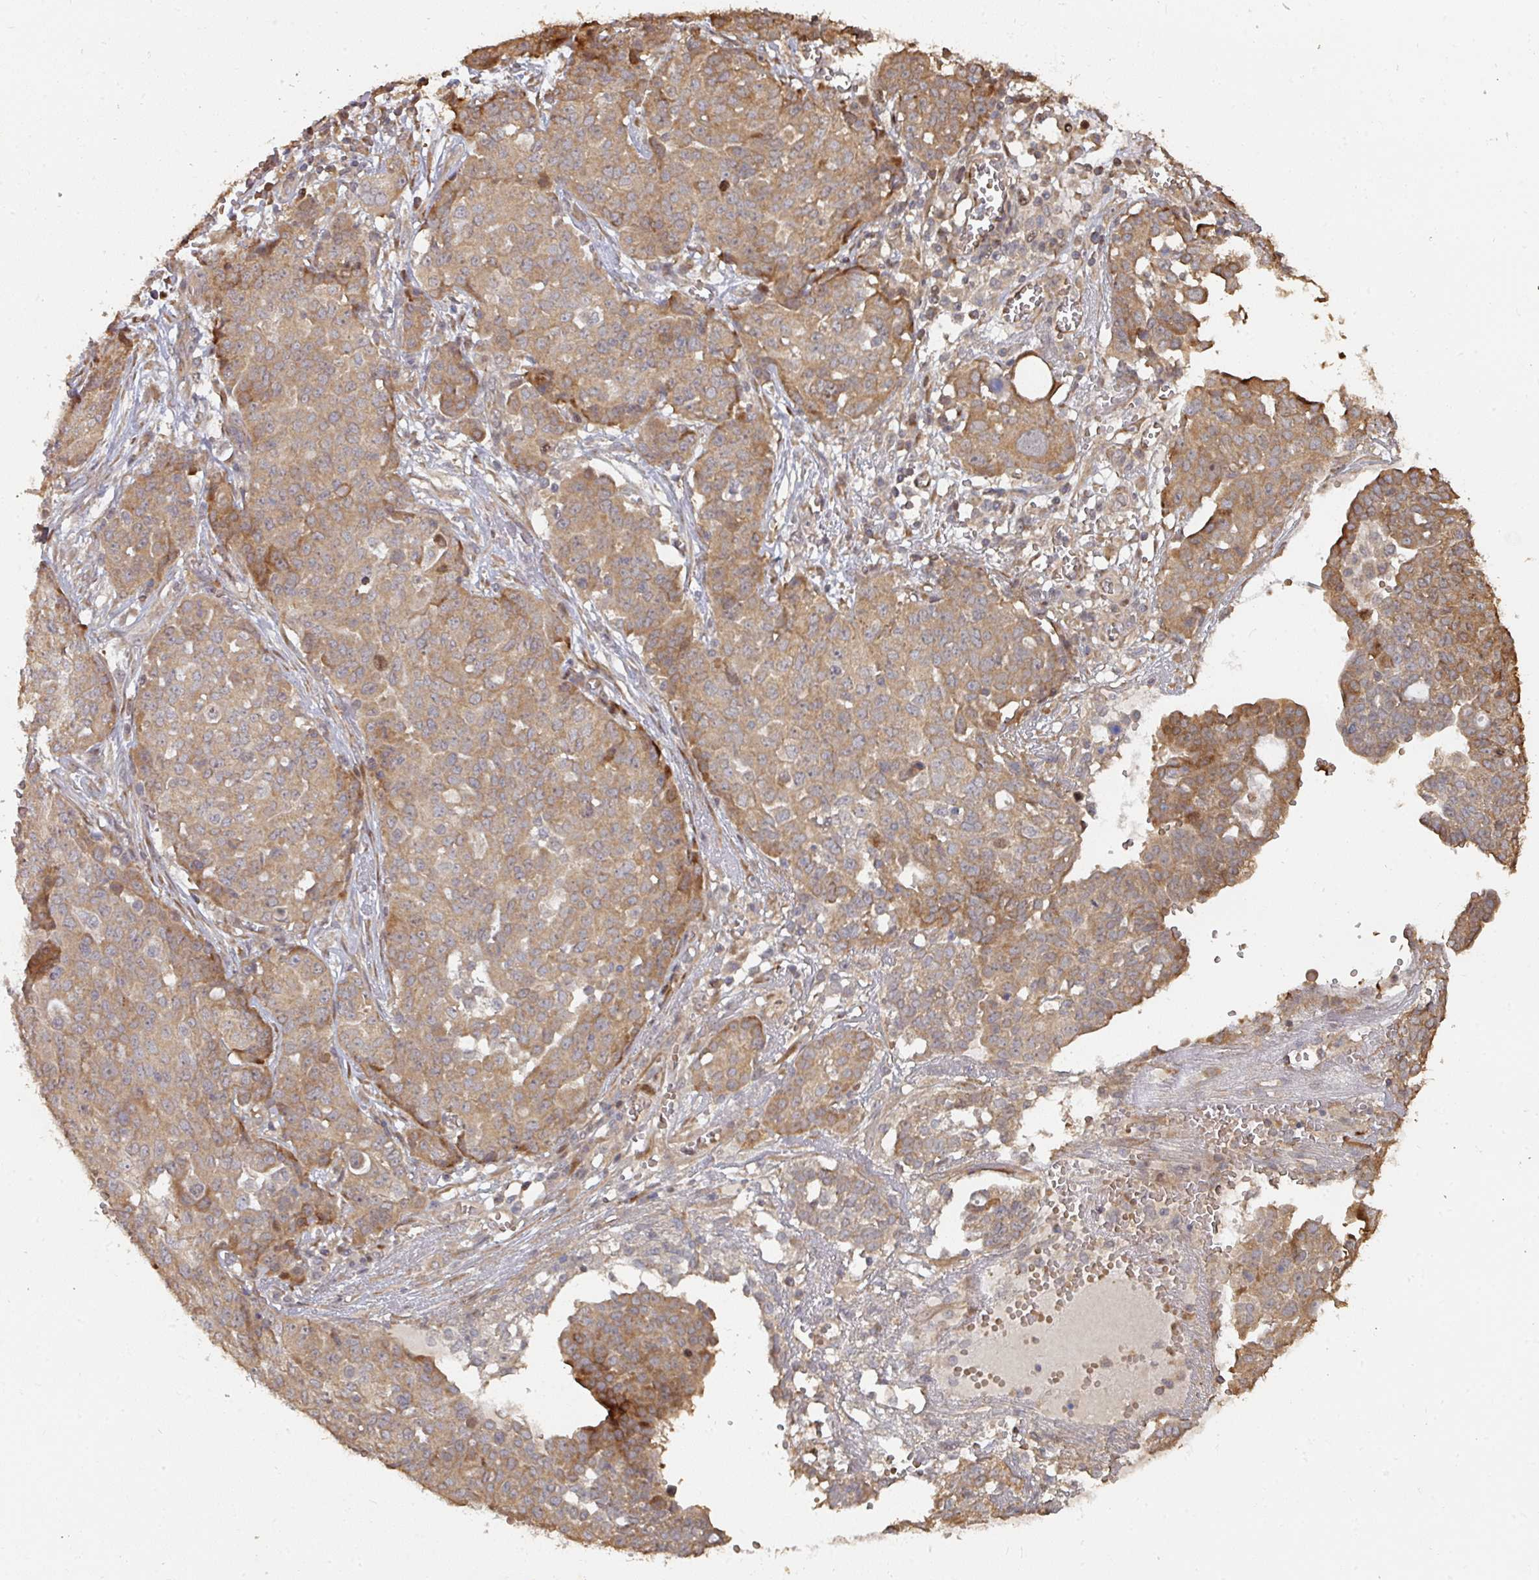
{"staining": {"intensity": "moderate", "quantity": ">75%", "location": "cytoplasmic/membranous"}, "tissue": "ovarian cancer", "cell_type": "Tumor cells", "image_type": "cancer", "snomed": [{"axis": "morphology", "description": "Cystadenocarcinoma, serous, NOS"}, {"axis": "topography", "description": "Soft tissue"}, {"axis": "topography", "description": "Ovary"}], "caption": "A micrograph of ovarian serous cystadenocarcinoma stained for a protein displays moderate cytoplasmic/membranous brown staining in tumor cells.", "gene": "CA7", "patient": {"sex": "female", "age": 57}}